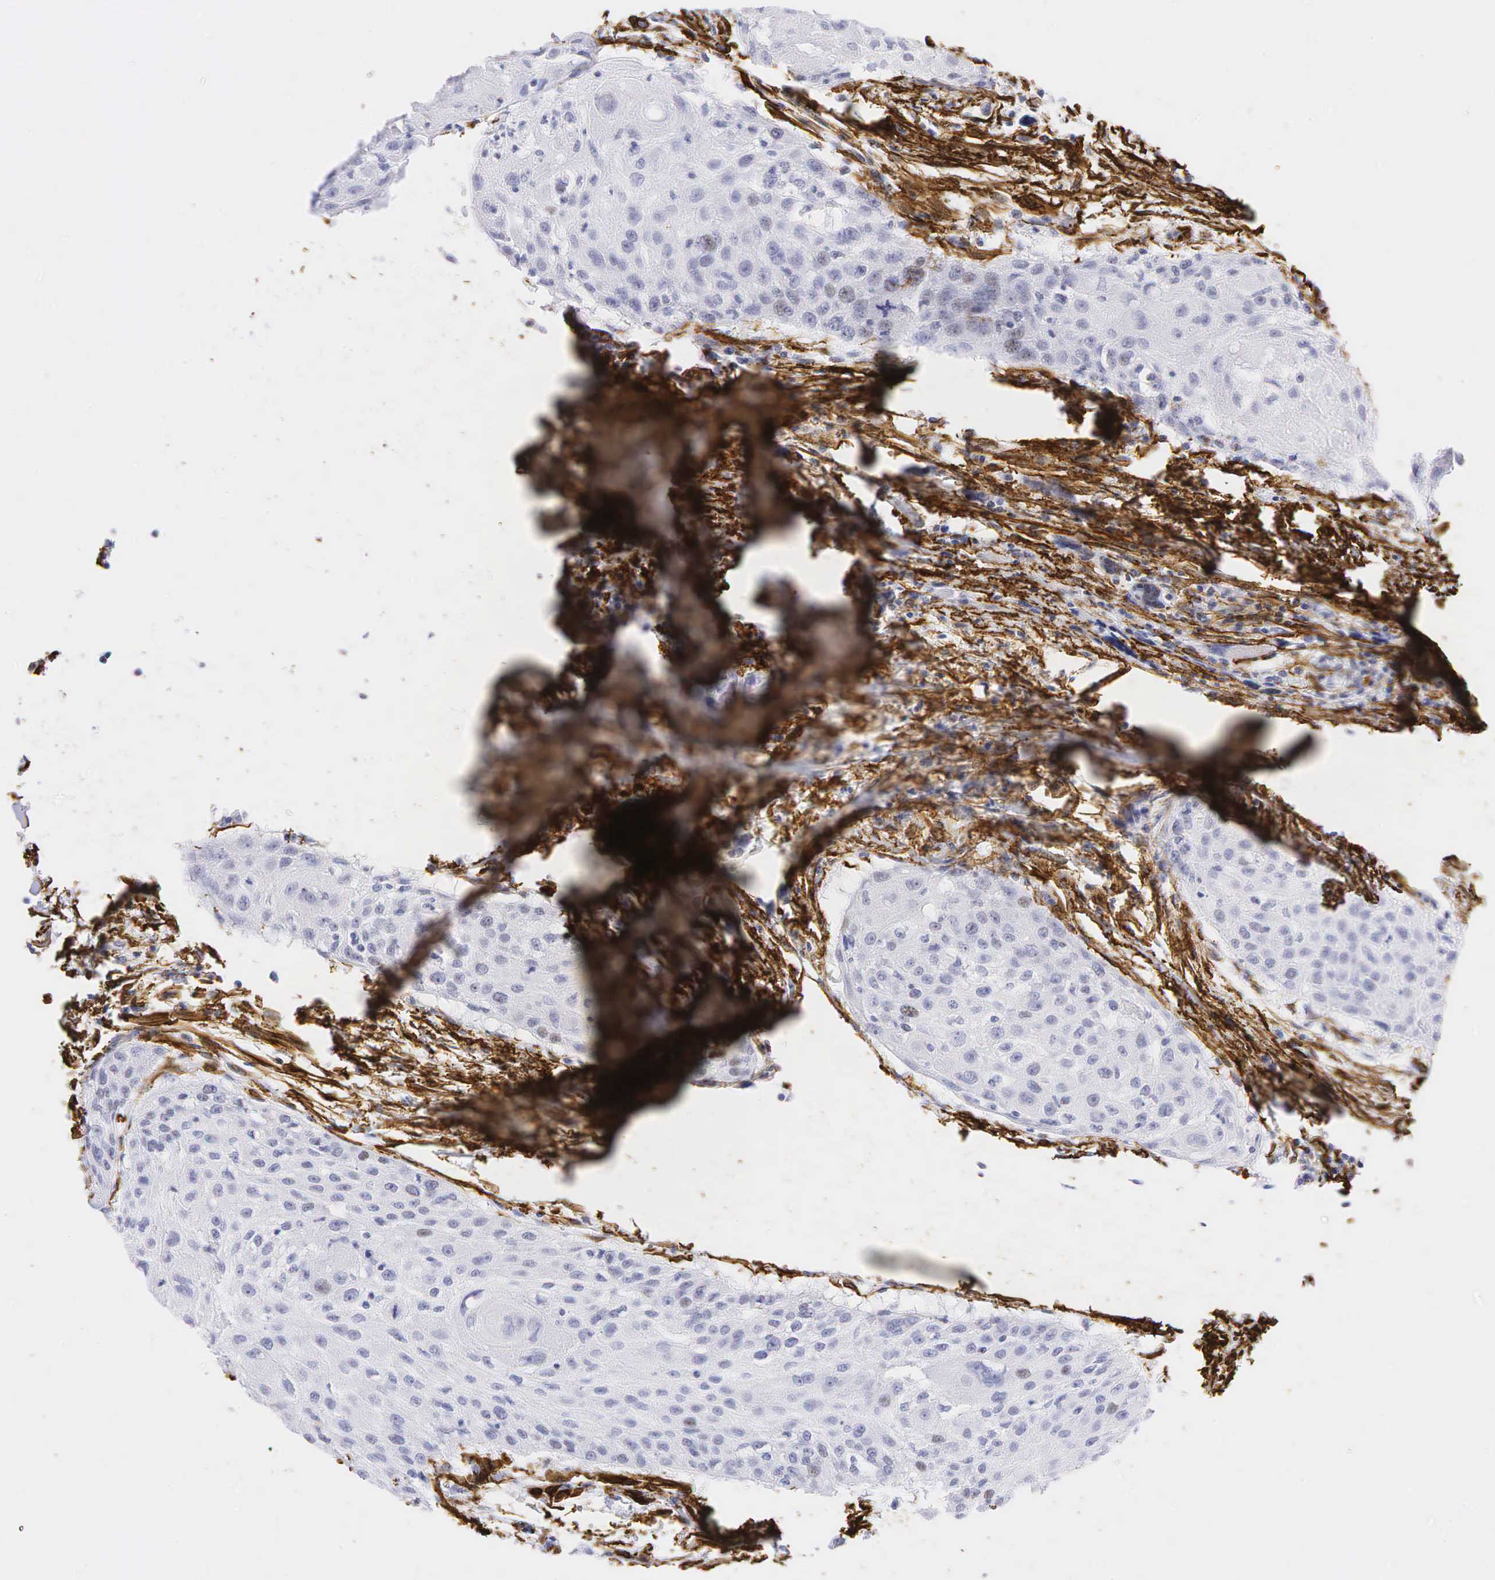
{"staining": {"intensity": "weak", "quantity": "<25%", "location": "nuclear"}, "tissue": "head and neck cancer", "cell_type": "Tumor cells", "image_type": "cancer", "snomed": [{"axis": "morphology", "description": "Squamous cell carcinoma, NOS"}, {"axis": "topography", "description": "Head-Neck"}], "caption": "A photomicrograph of squamous cell carcinoma (head and neck) stained for a protein shows no brown staining in tumor cells.", "gene": "ACTA2", "patient": {"sex": "male", "age": 64}}